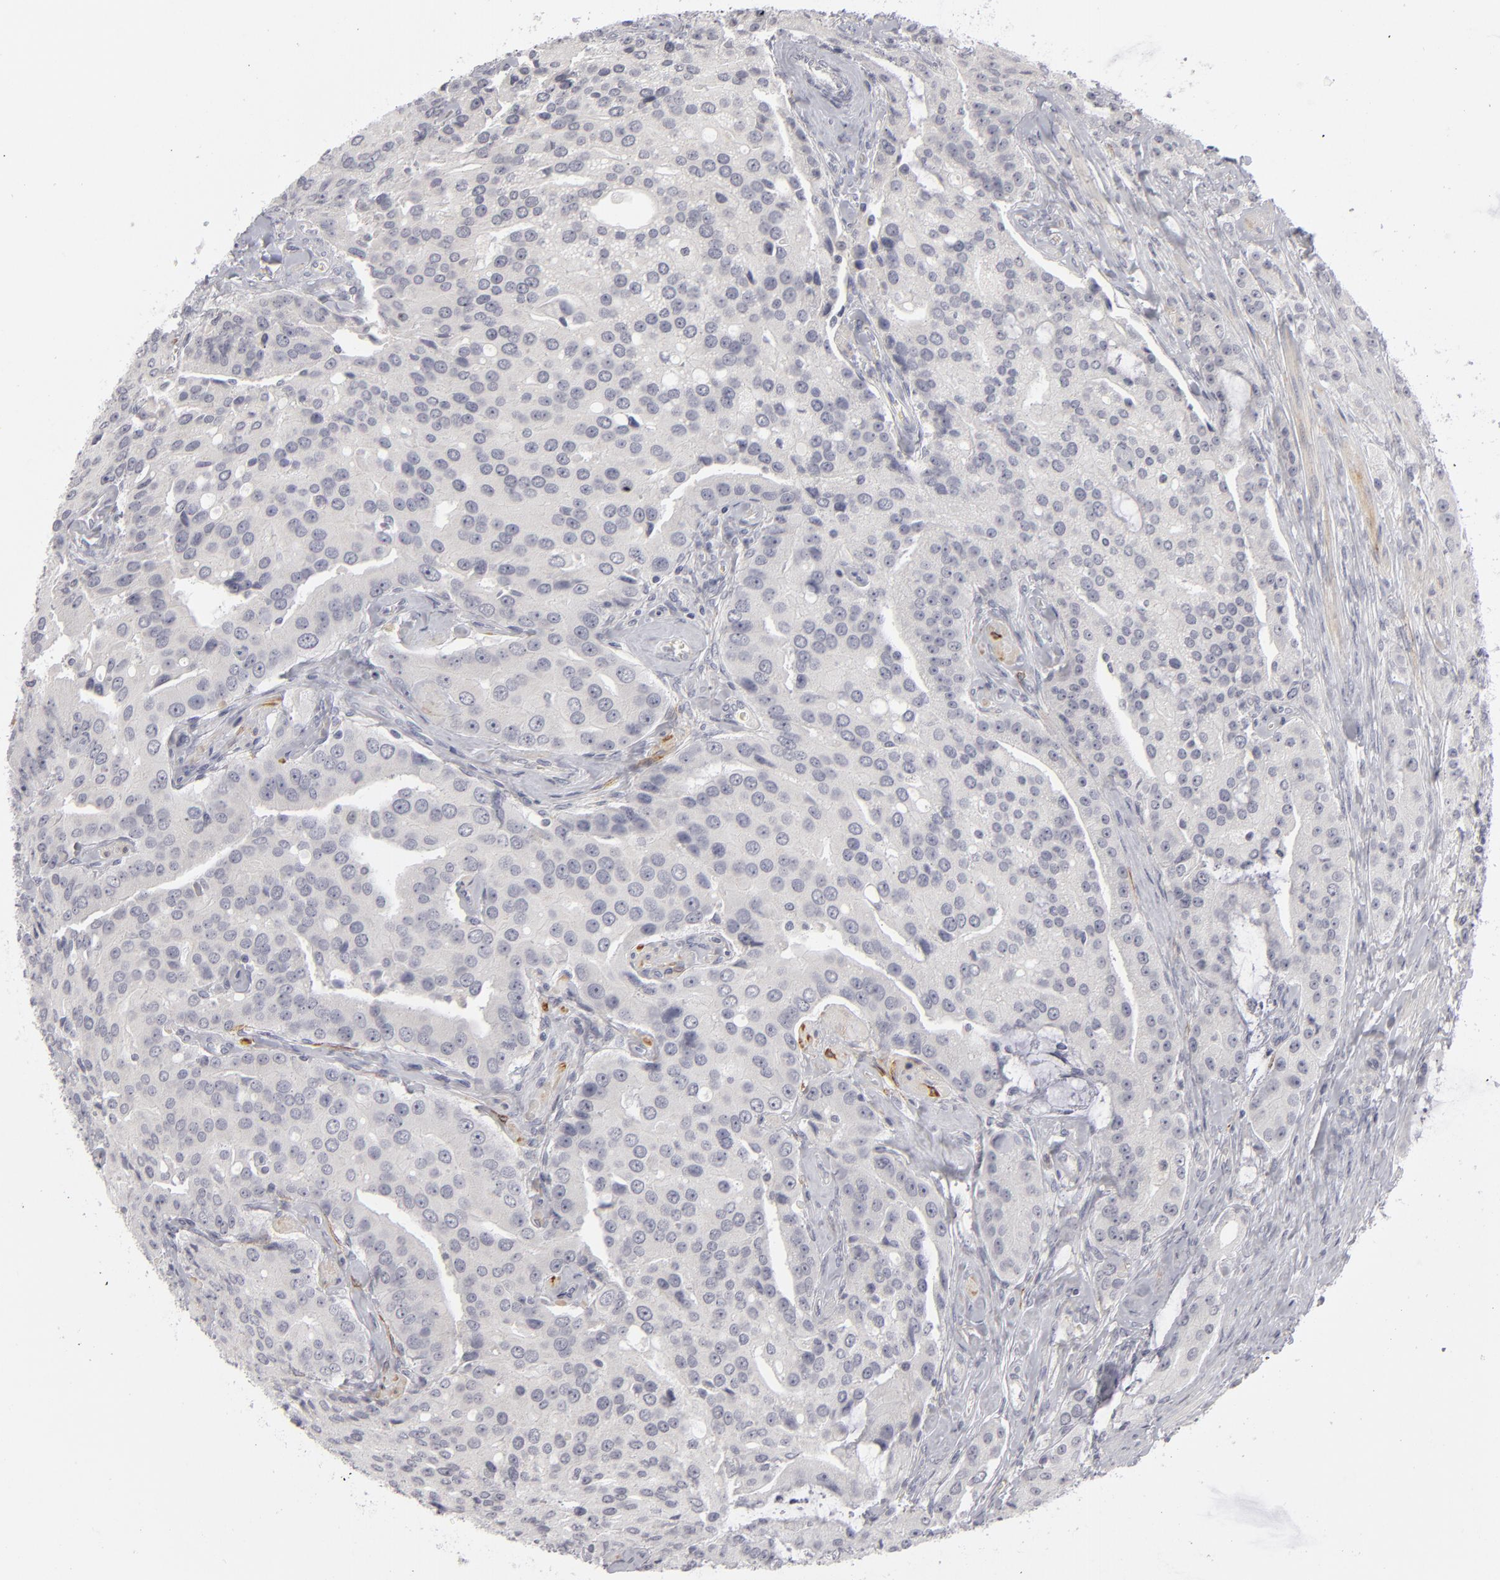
{"staining": {"intensity": "negative", "quantity": "none", "location": "none"}, "tissue": "prostate cancer", "cell_type": "Tumor cells", "image_type": "cancer", "snomed": [{"axis": "morphology", "description": "Adenocarcinoma, Medium grade"}, {"axis": "topography", "description": "Prostate"}], "caption": "An immunohistochemistry (IHC) micrograph of prostate adenocarcinoma (medium-grade) is shown. There is no staining in tumor cells of prostate adenocarcinoma (medium-grade). Nuclei are stained in blue.", "gene": "KIAA1210", "patient": {"sex": "male", "age": 72}}